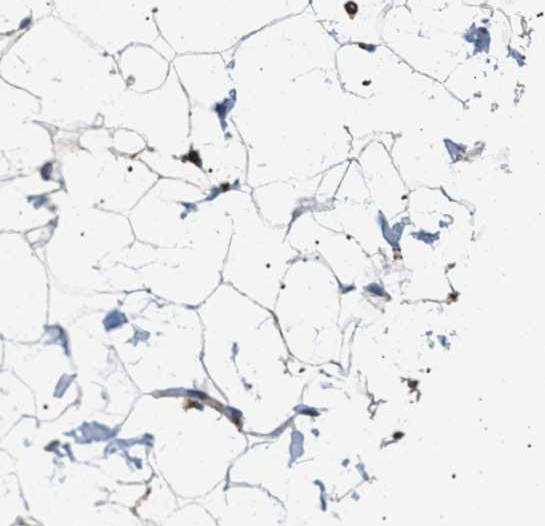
{"staining": {"intensity": "moderate", "quantity": ">75%", "location": "cytoplasmic/membranous"}, "tissue": "adipose tissue", "cell_type": "Adipocytes", "image_type": "normal", "snomed": [{"axis": "morphology", "description": "Normal tissue, NOS"}, {"axis": "topography", "description": "Breast"}, {"axis": "topography", "description": "Soft tissue"}], "caption": "Protein expression analysis of benign human adipose tissue reveals moderate cytoplasmic/membranous expression in approximately >75% of adipocytes. (DAB (3,3'-diaminobenzidine) IHC, brown staining for protein, blue staining for nuclei).", "gene": "PALMD", "patient": {"sex": "female", "age": 75}}